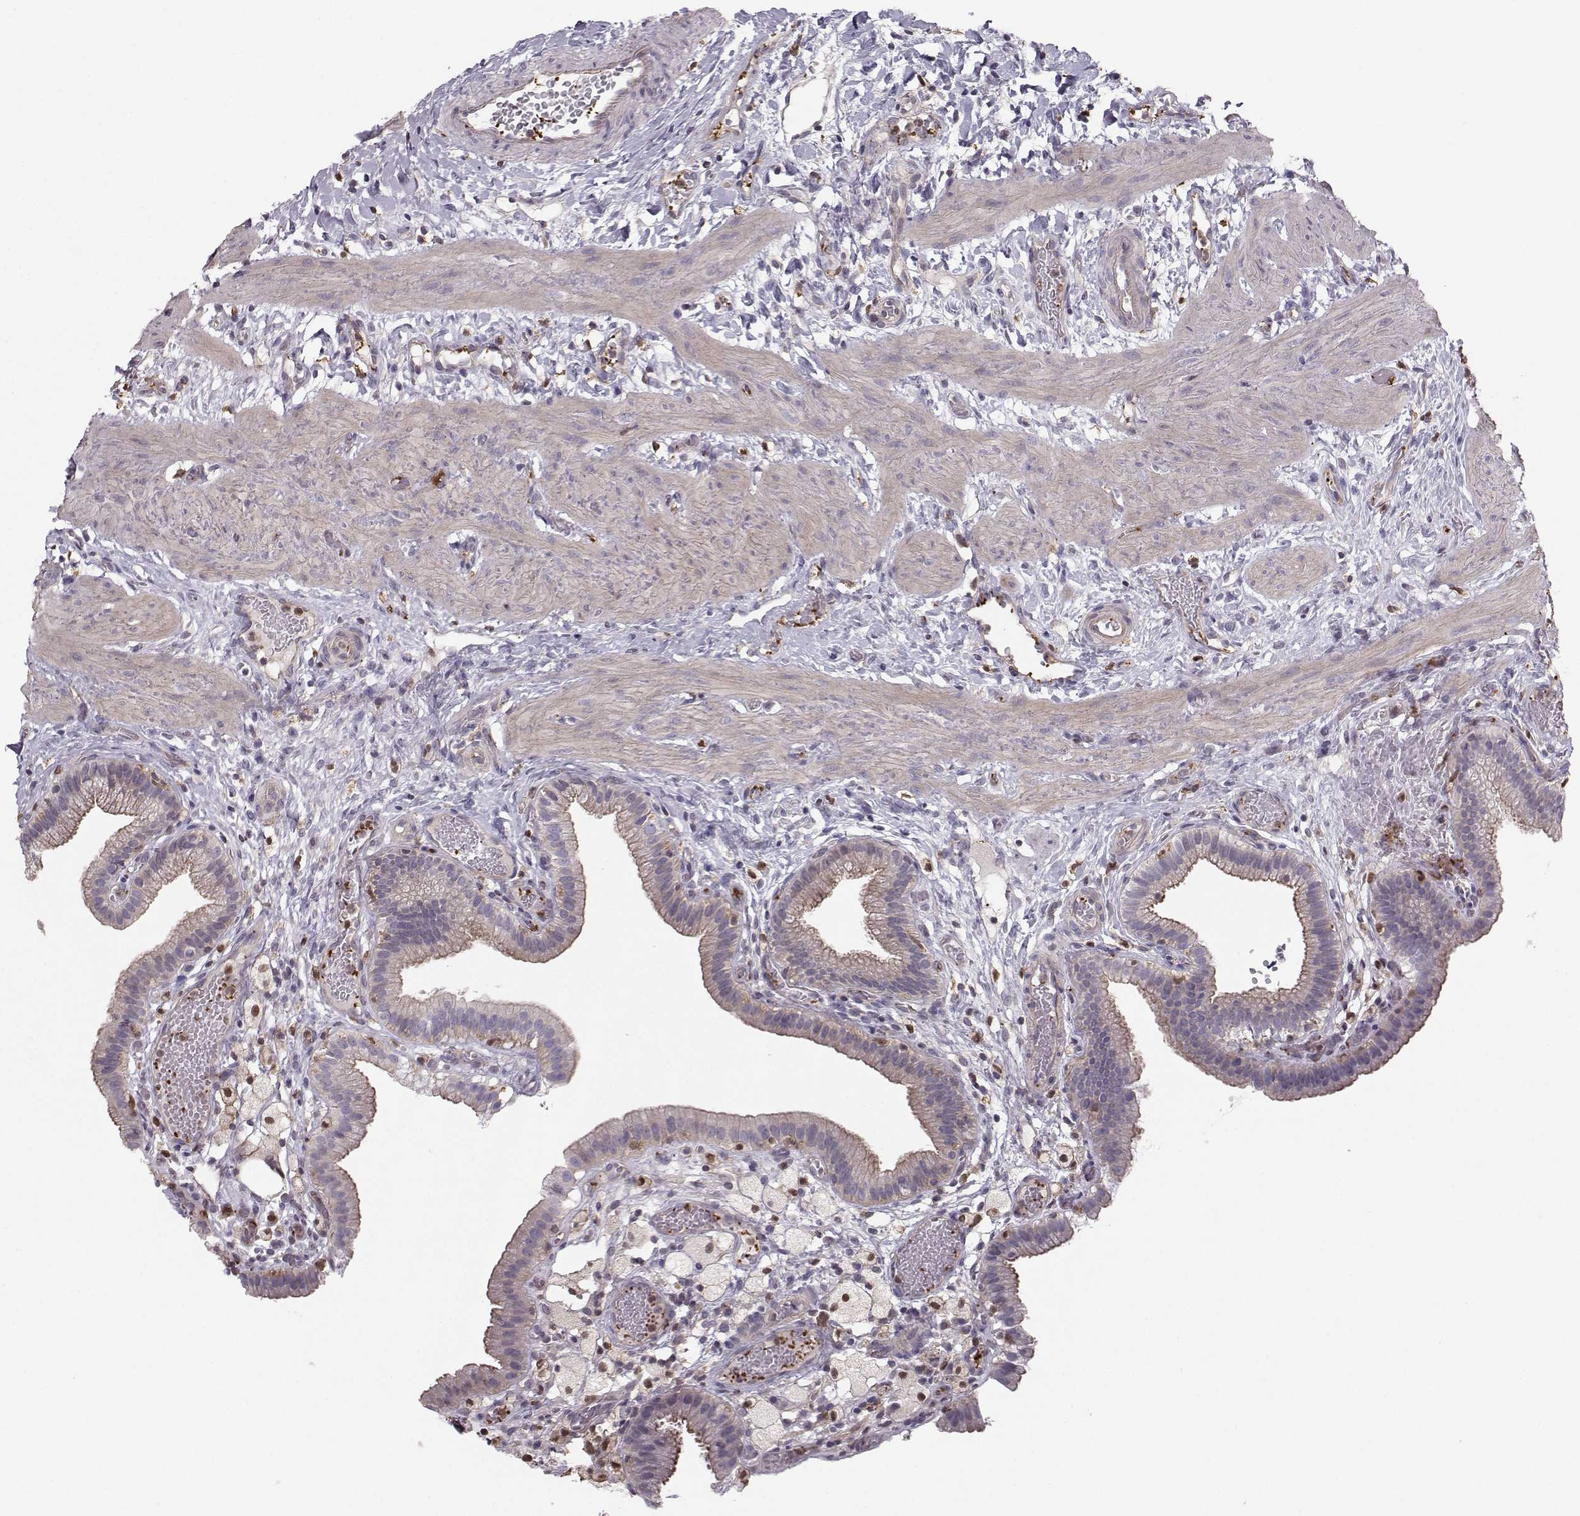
{"staining": {"intensity": "moderate", "quantity": "<25%", "location": "cytoplasmic/membranous"}, "tissue": "gallbladder", "cell_type": "Glandular cells", "image_type": "normal", "snomed": [{"axis": "morphology", "description": "Normal tissue, NOS"}, {"axis": "topography", "description": "Gallbladder"}], "caption": "Normal gallbladder was stained to show a protein in brown. There is low levels of moderate cytoplasmic/membranous staining in approximately <25% of glandular cells. (DAB IHC with brightfield microscopy, high magnification).", "gene": "ASB16", "patient": {"sex": "female", "age": 24}}